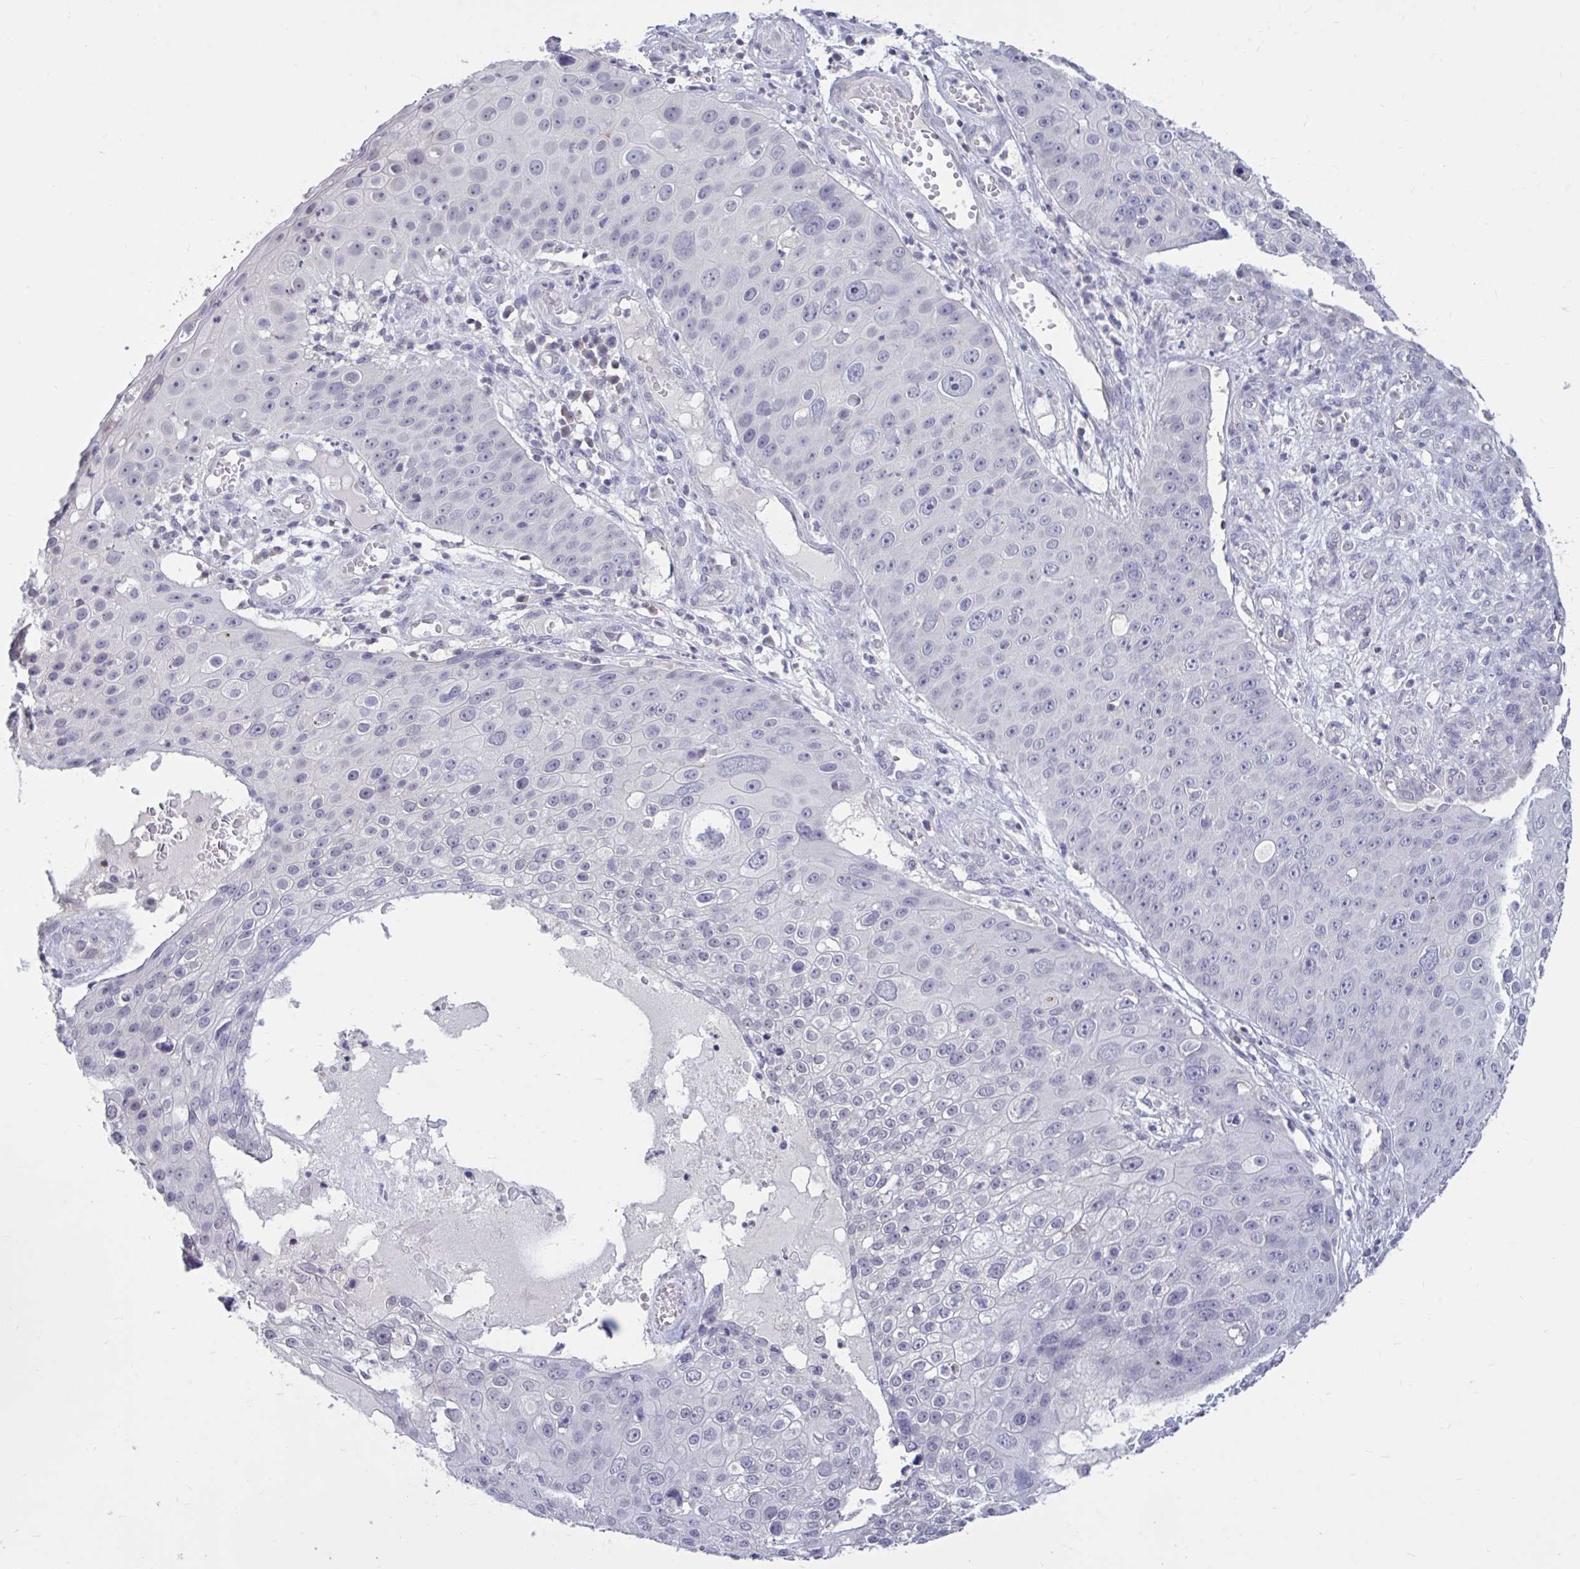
{"staining": {"intensity": "negative", "quantity": "none", "location": "none"}, "tissue": "skin cancer", "cell_type": "Tumor cells", "image_type": "cancer", "snomed": [{"axis": "morphology", "description": "Squamous cell carcinoma, NOS"}, {"axis": "topography", "description": "Skin"}], "caption": "High power microscopy micrograph of an immunohistochemistry (IHC) histopathology image of squamous cell carcinoma (skin), revealing no significant expression in tumor cells.", "gene": "ARPP19", "patient": {"sex": "male", "age": 71}}